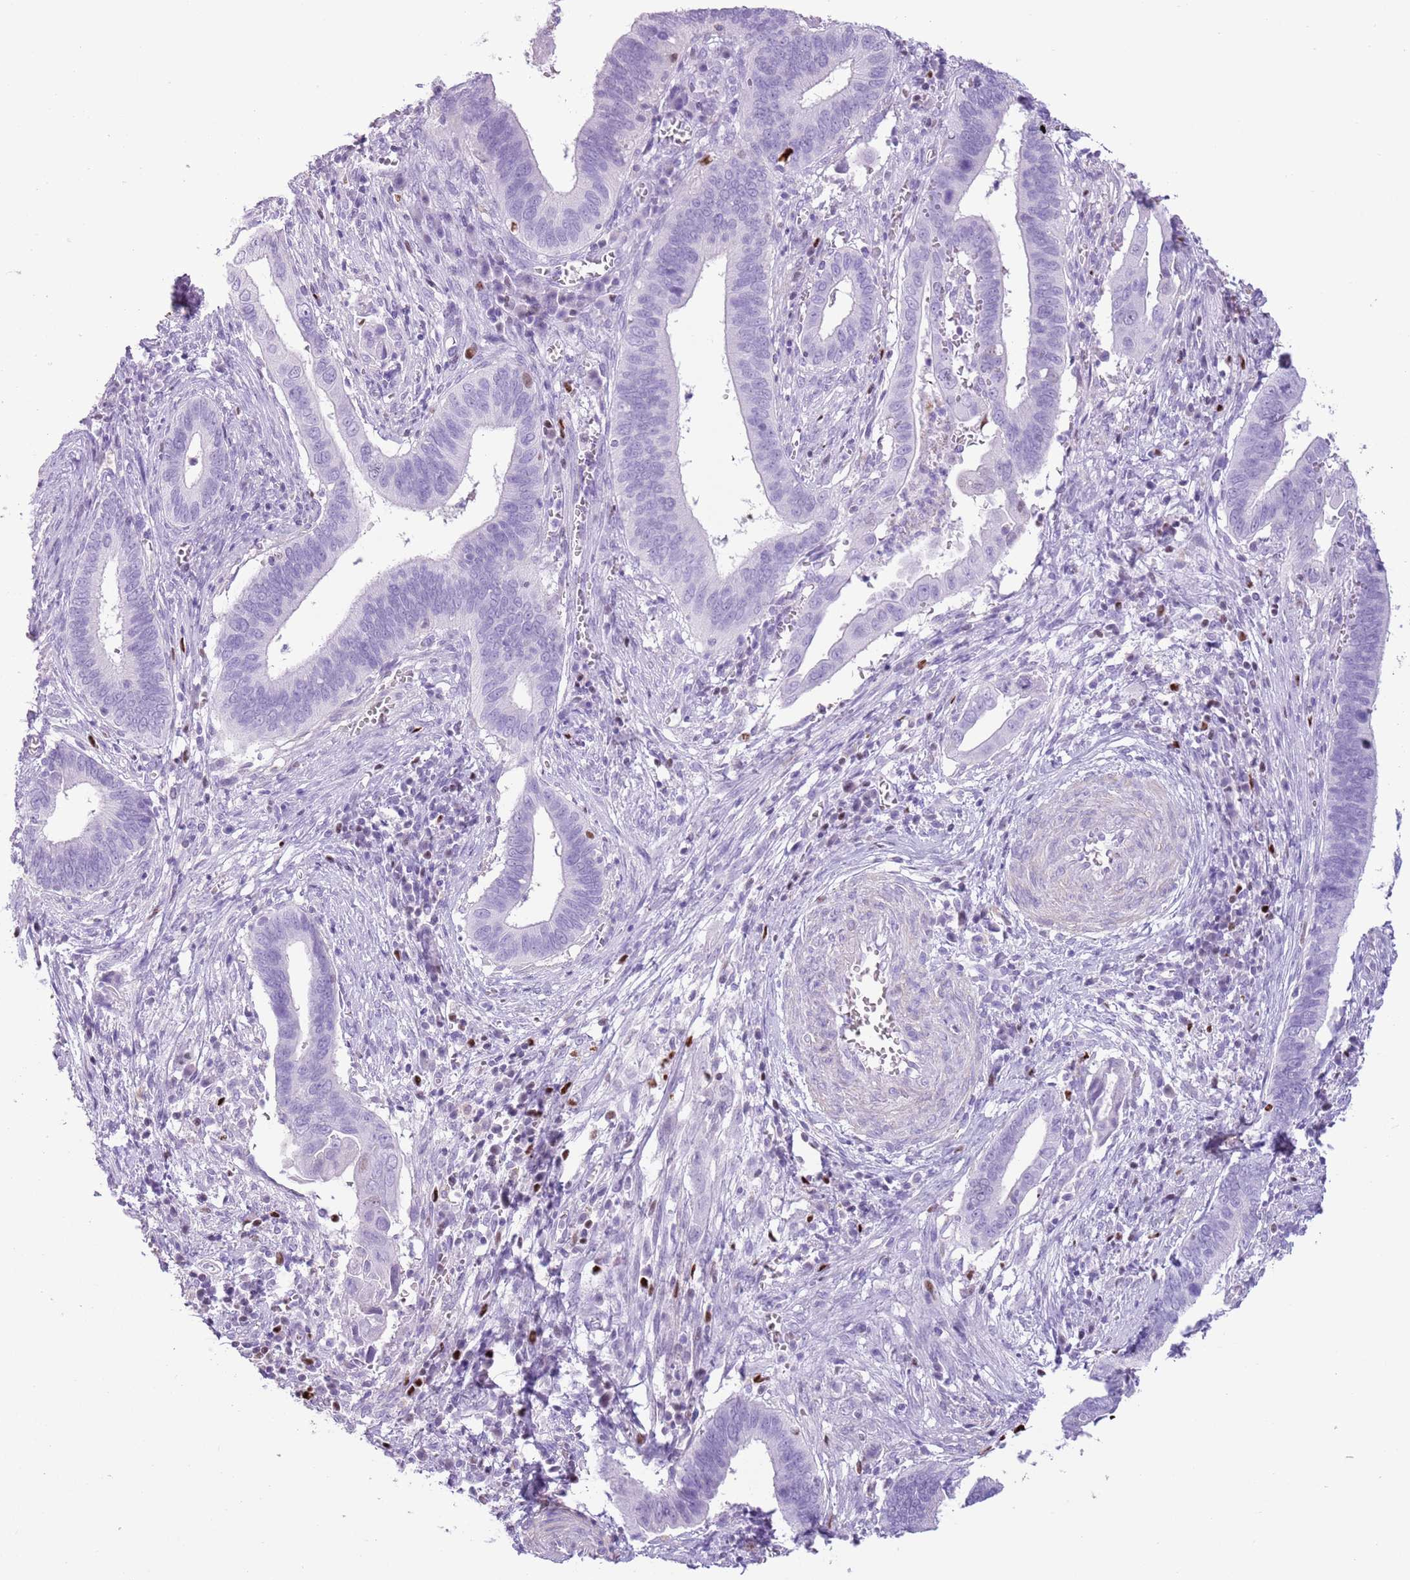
{"staining": {"intensity": "negative", "quantity": "none", "location": "none"}, "tissue": "cervical cancer", "cell_type": "Tumor cells", "image_type": "cancer", "snomed": [{"axis": "morphology", "description": "Adenocarcinoma, NOS"}, {"axis": "topography", "description": "Cervix"}], "caption": "A histopathology image of cervical adenocarcinoma stained for a protein demonstrates no brown staining in tumor cells. (Stains: DAB immunohistochemistry with hematoxylin counter stain, Microscopy: brightfield microscopy at high magnification).", "gene": "SLC7A14", "patient": {"sex": "female", "age": 42}}